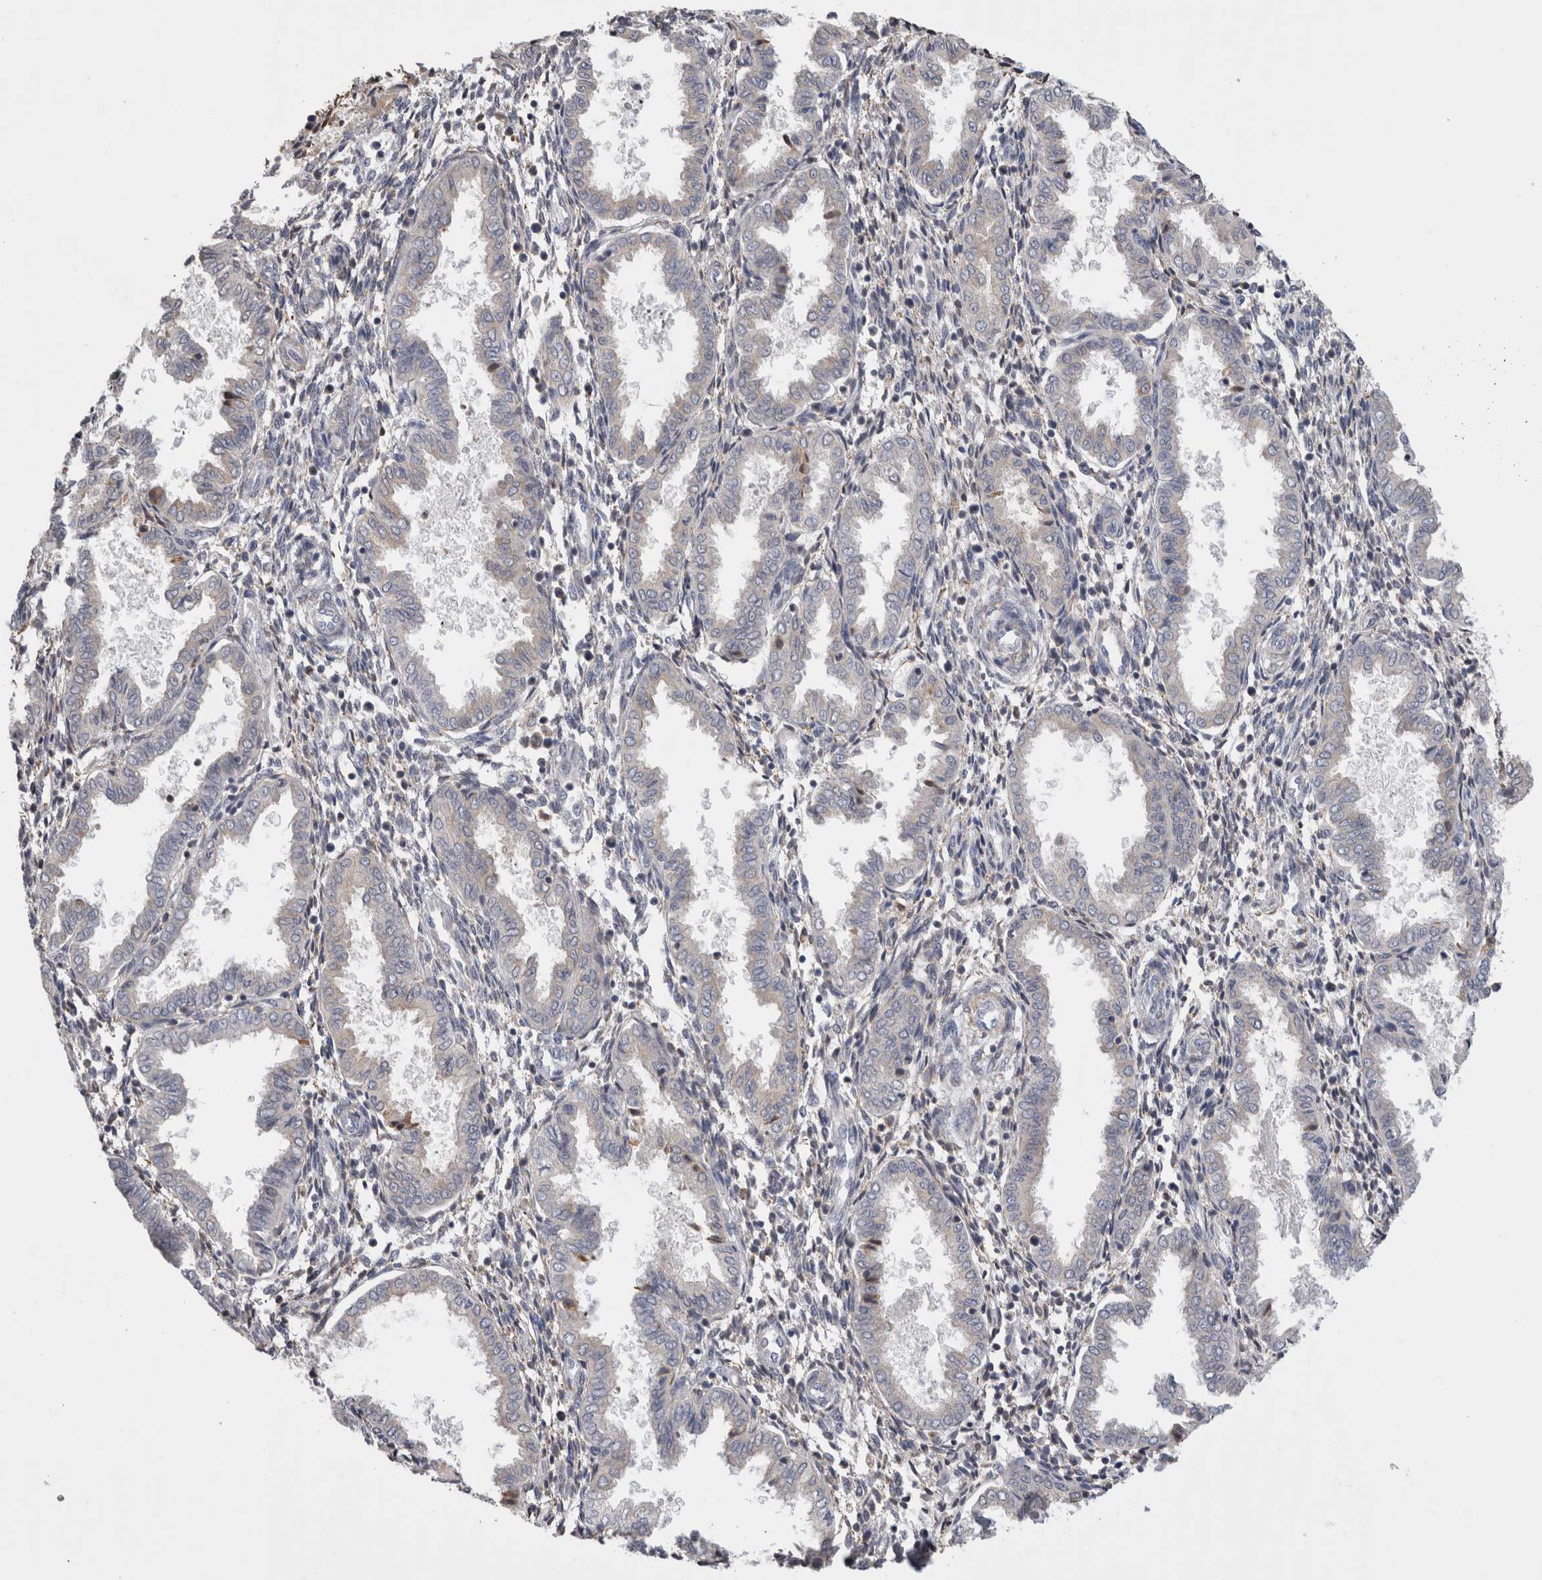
{"staining": {"intensity": "negative", "quantity": "none", "location": "none"}, "tissue": "endometrium", "cell_type": "Cells in endometrial stroma", "image_type": "normal", "snomed": [{"axis": "morphology", "description": "Normal tissue, NOS"}, {"axis": "topography", "description": "Endometrium"}], "caption": "There is no significant expression in cells in endometrial stroma of endometrium. (Brightfield microscopy of DAB (3,3'-diaminobenzidine) IHC at high magnification).", "gene": "SMAP2", "patient": {"sex": "female", "age": 33}}